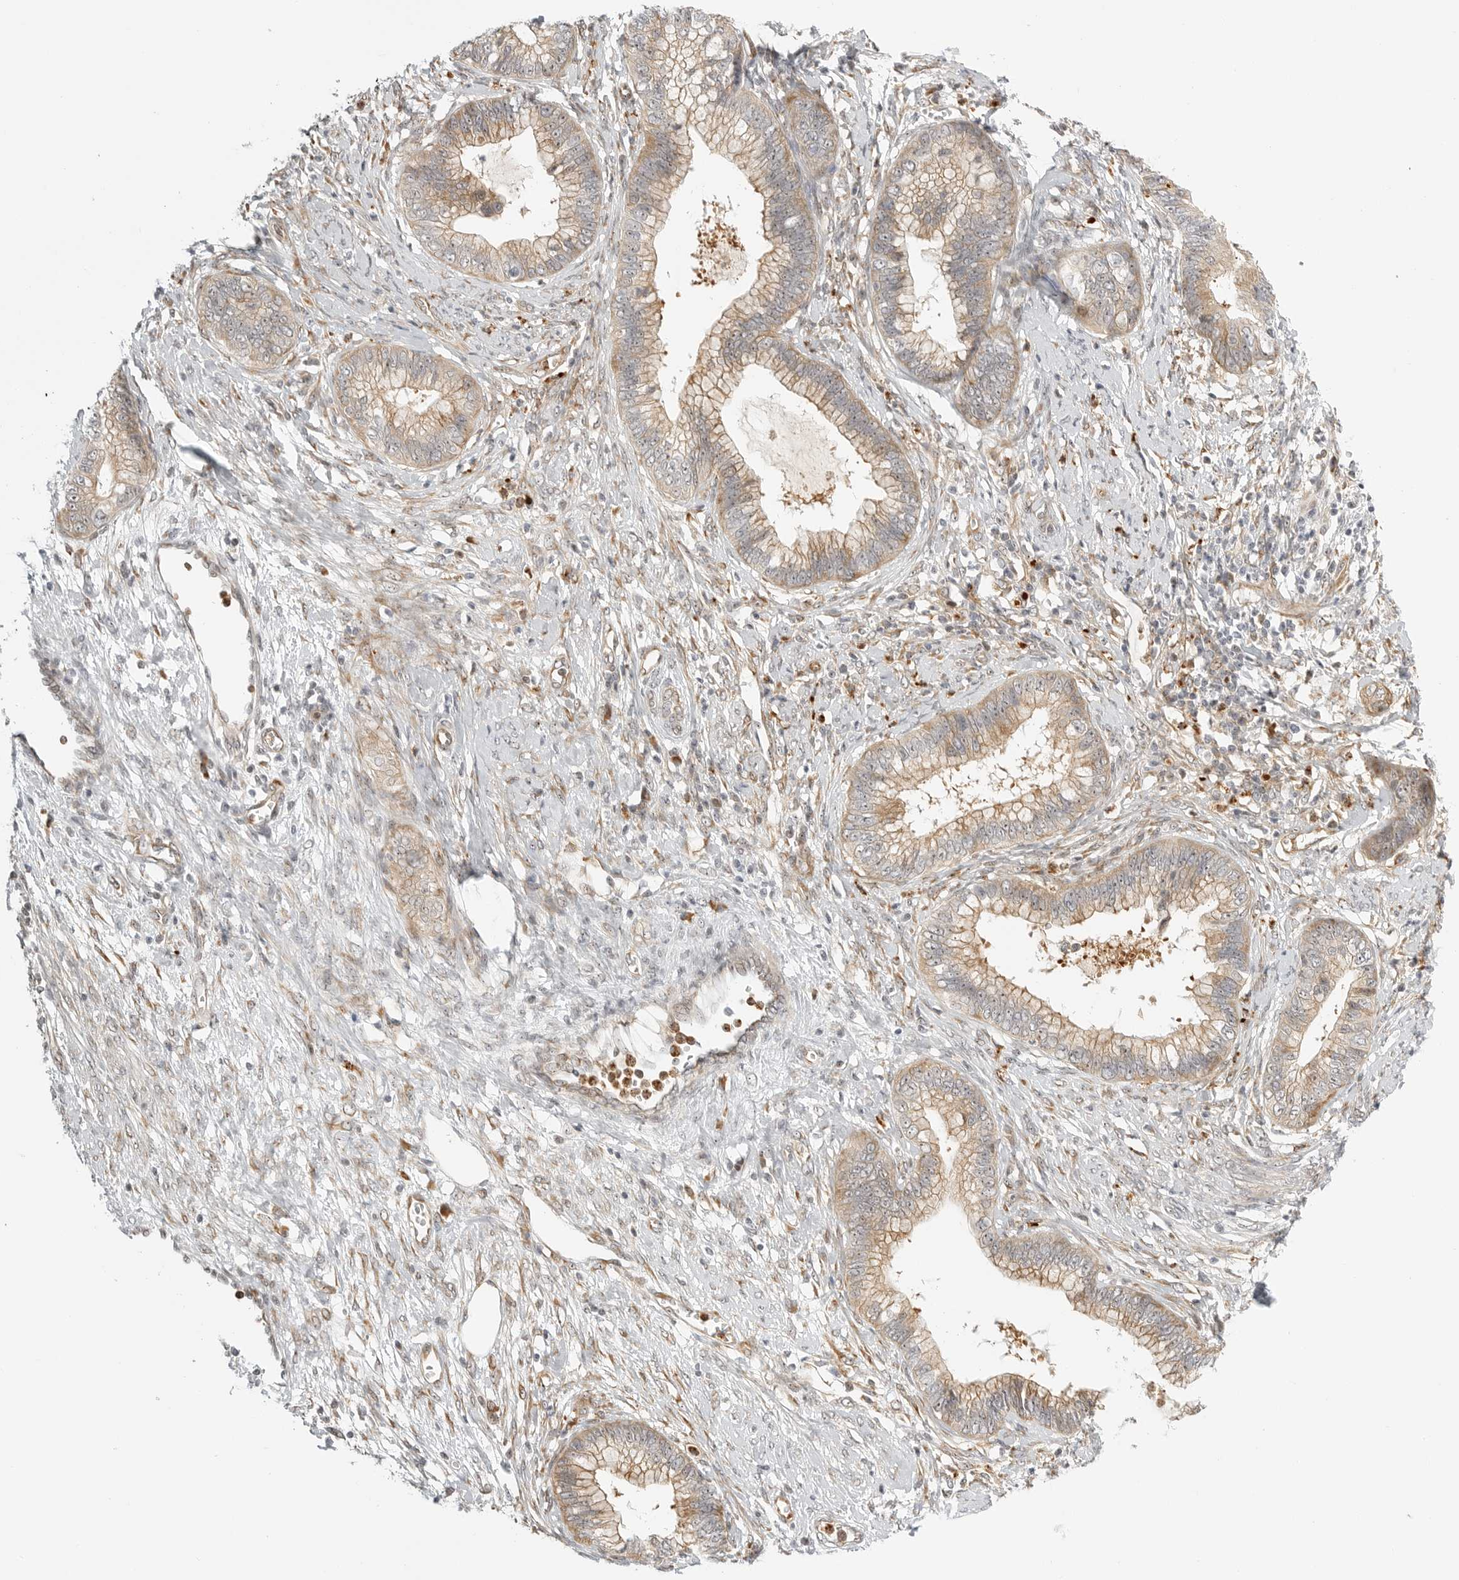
{"staining": {"intensity": "moderate", "quantity": ">75%", "location": "cytoplasmic/membranous"}, "tissue": "cervical cancer", "cell_type": "Tumor cells", "image_type": "cancer", "snomed": [{"axis": "morphology", "description": "Adenocarcinoma, NOS"}, {"axis": "topography", "description": "Cervix"}], "caption": "IHC histopathology image of human cervical cancer stained for a protein (brown), which displays medium levels of moderate cytoplasmic/membranous positivity in about >75% of tumor cells.", "gene": "DSCC1", "patient": {"sex": "female", "age": 44}}